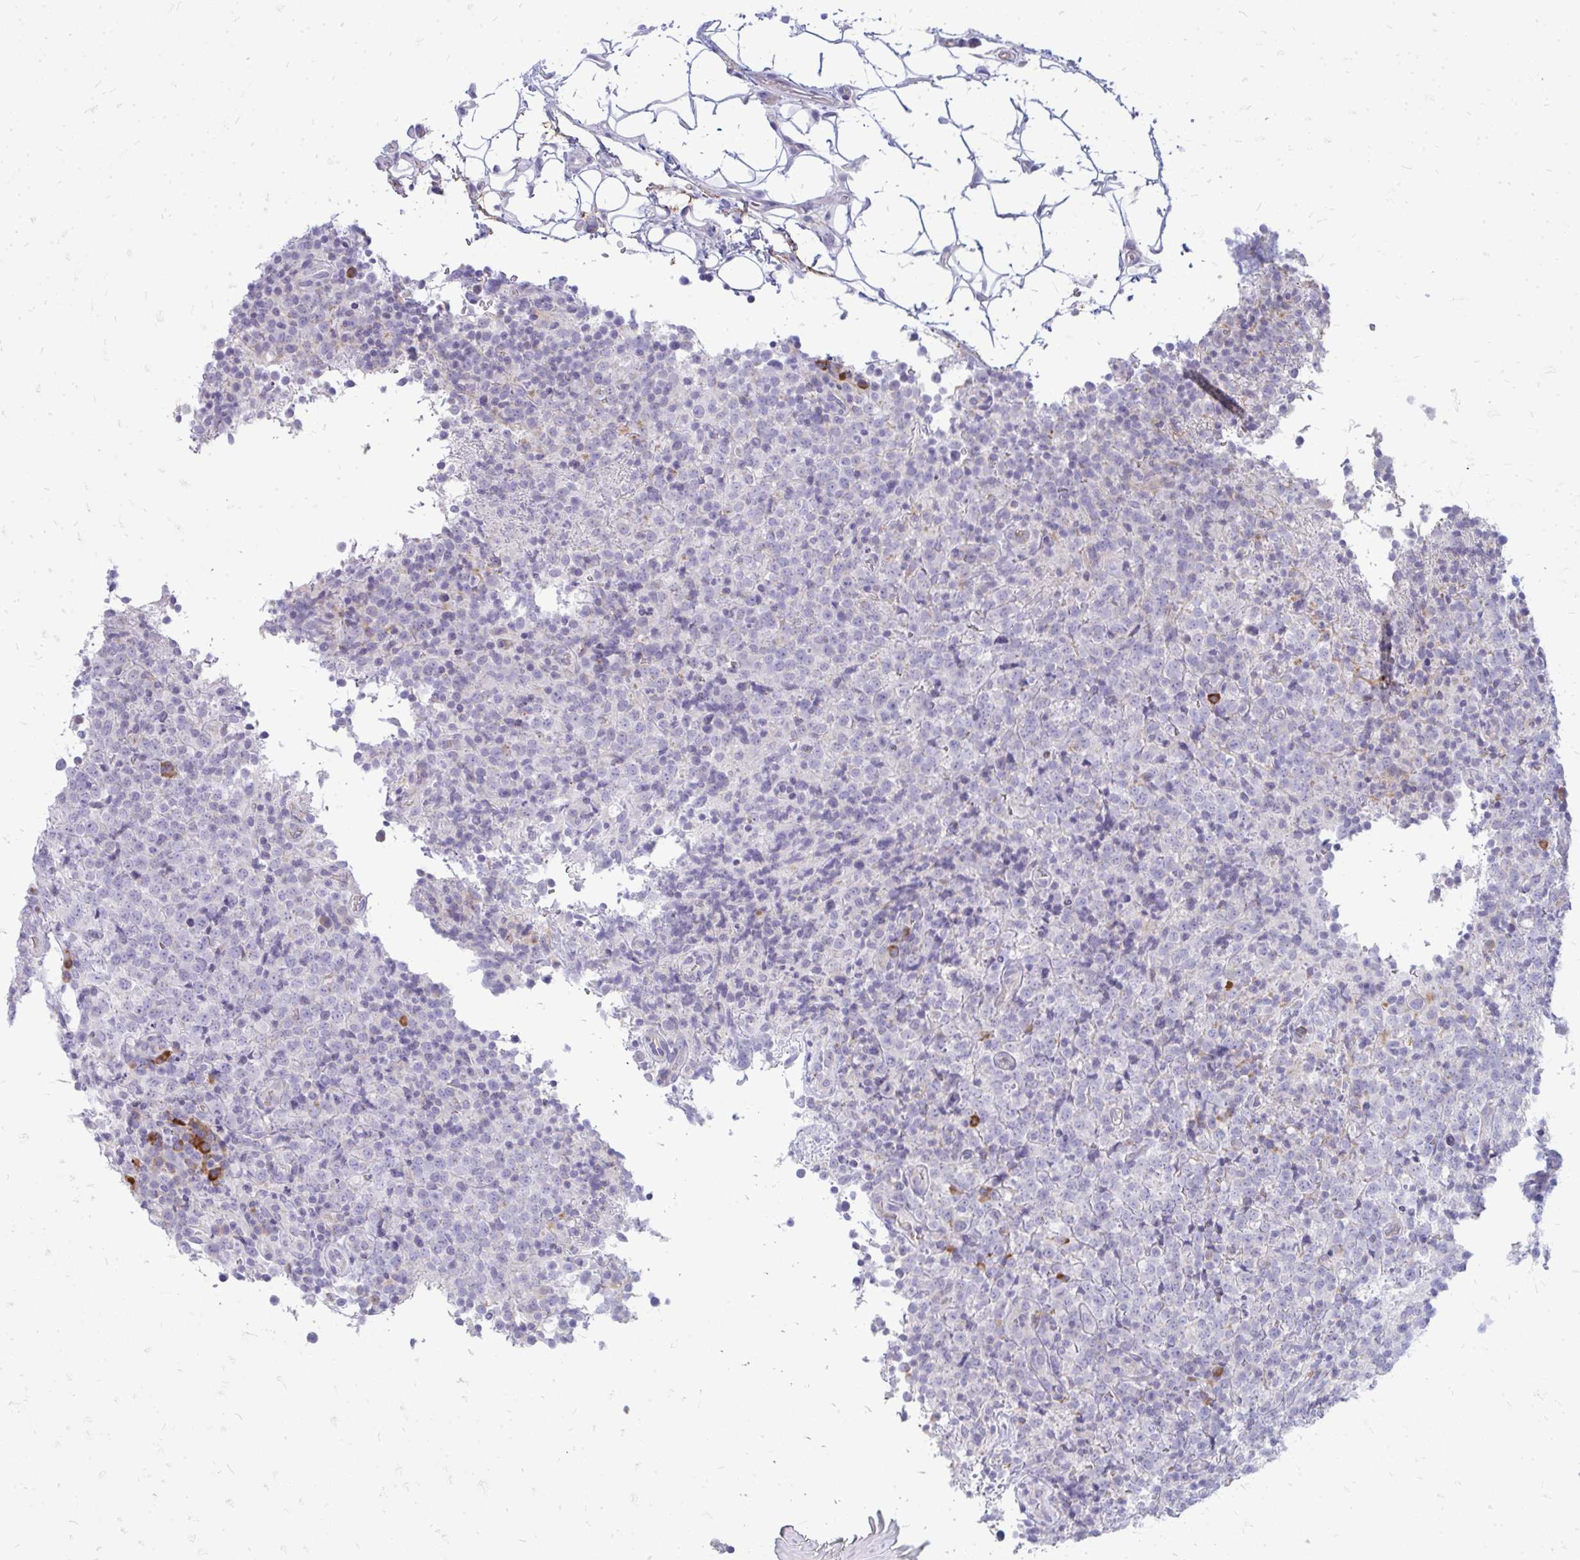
{"staining": {"intensity": "negative", "quantity": "none", "location": "none"}, "tissue": "lymphoma", "cell_type": "Tumor cells", "image_type": "cancer", "snomed": [{"axis": "morphology", "description": "Malignant lymphoma, non-Hodgkin's type, High grade"}, {"axis": "topography", "description": "Lymph node"}], "caption": "IHC micrograph of neoplastic tissue: human high-grade malignant lymphoma, non-Hodgkin's type stained with DAB demonstrates no significant protein staining in tumor cells.", "gene": "TSPEAR", "patient": {"sex": "male", "age": 54}}